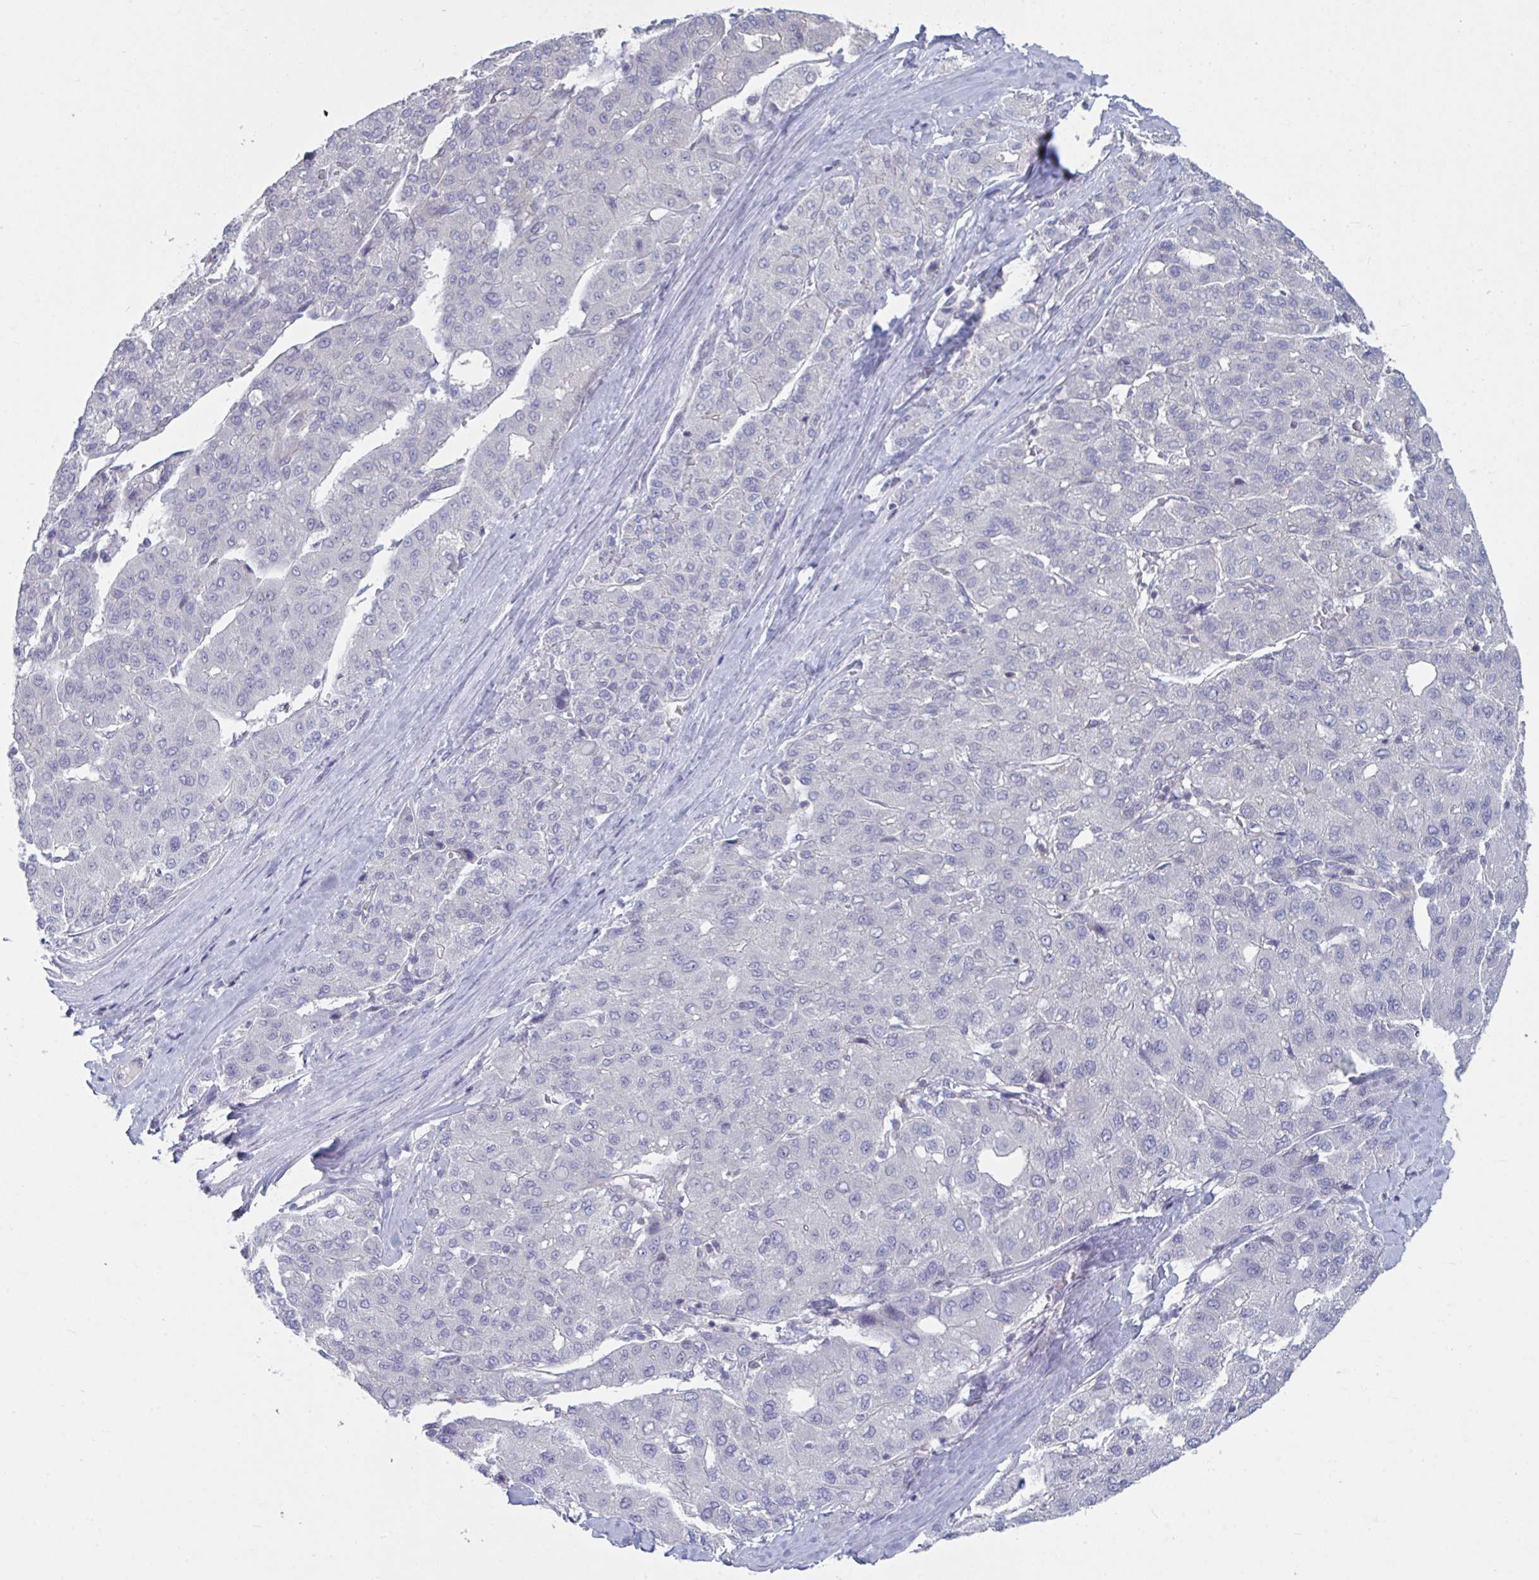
{"staining": {"intensity": "negative", "quantity": "none", "location": "none"}, "tissue": "liver cancer", "cell_type": "Tumor cells", "image_type": "cancer", "snomed": [{"axis": "morphology", "description": "Carcinoma, Hepatocellular, NOS"}, {"axis": "topography", "description": "Liver"}], "caption": "Immunohistochemistry image of liver hepatocellular carcinoma stained for a protein (brown), which demonstrates no staining in tumor cells.", "gene": "STK26", "patient": {"sex": "male", "age": 65}}